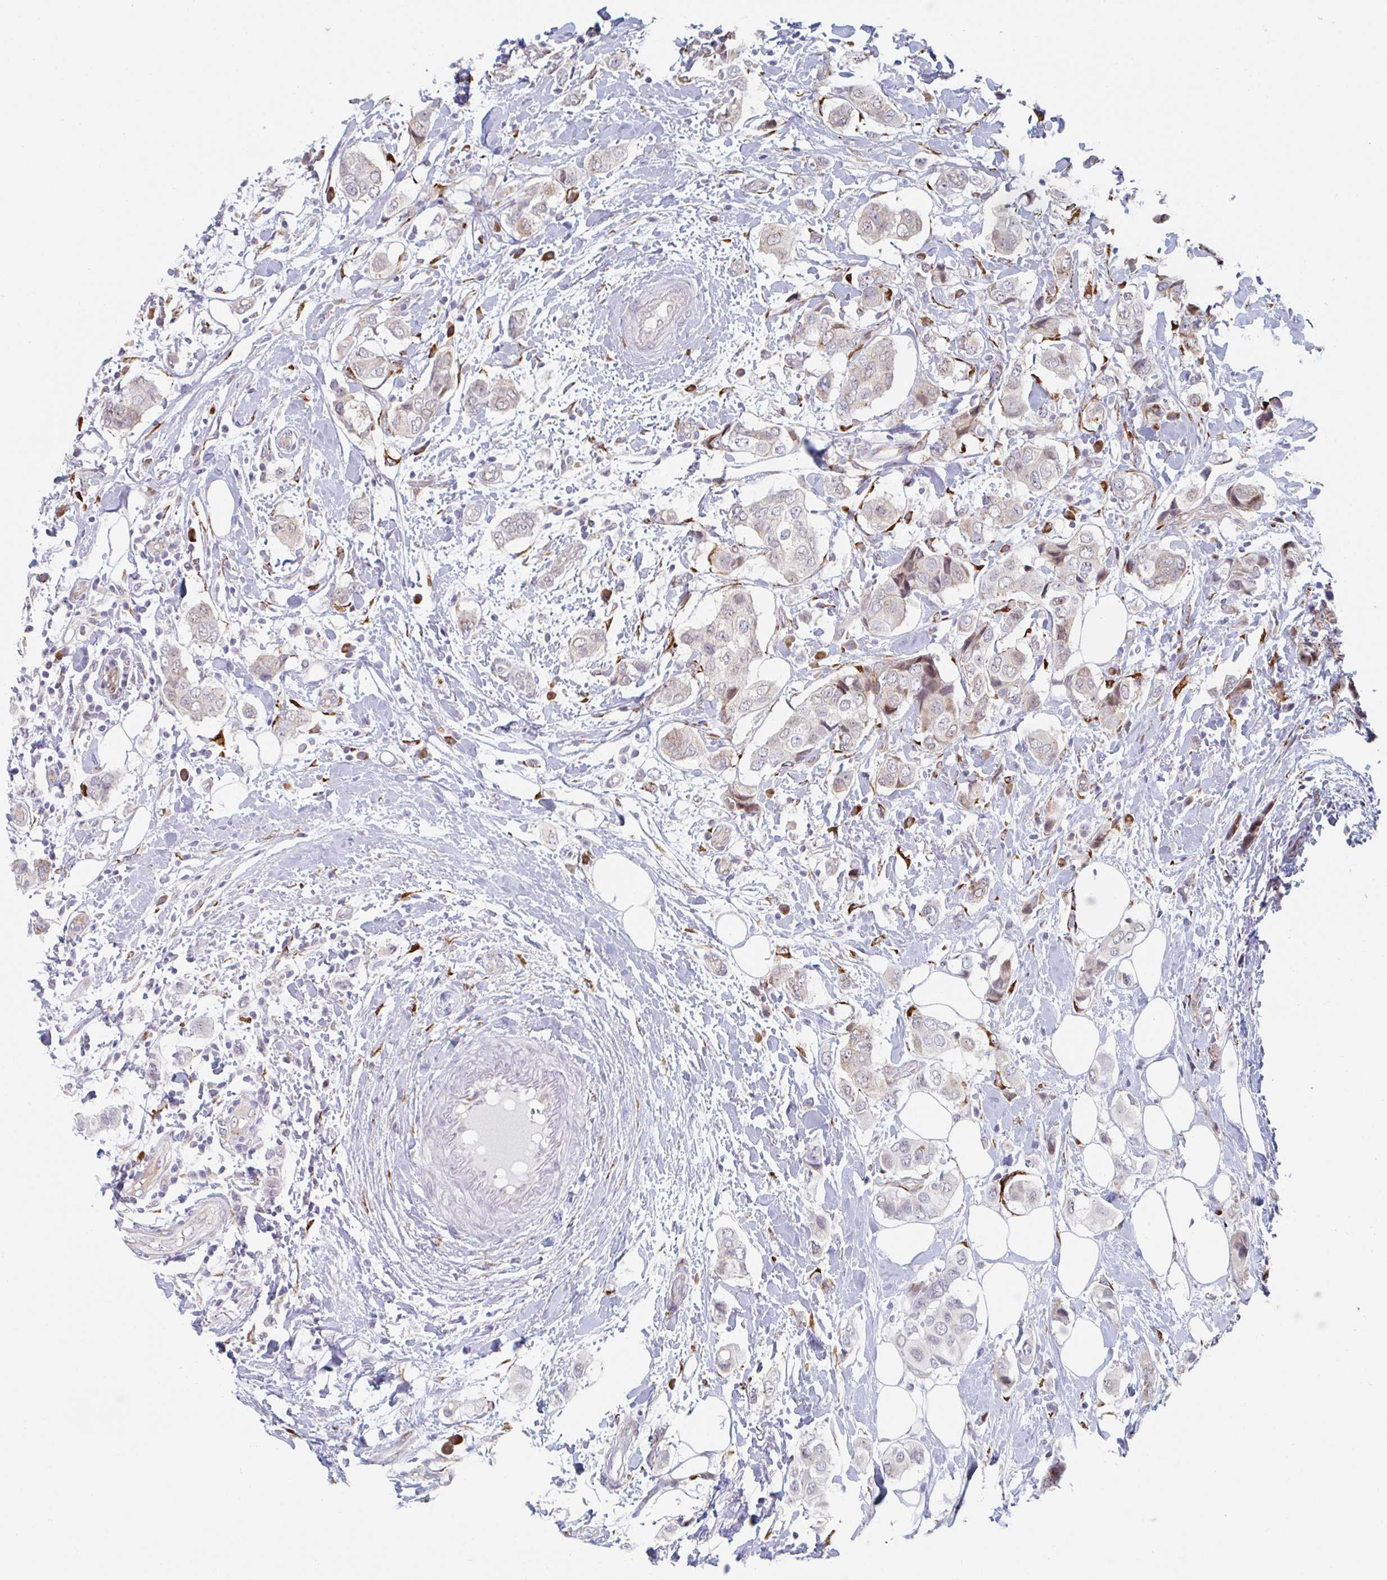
{"staining": {"intensity": "negative", "quantity": "none", "location": "none"}, "tissue": "breast cancer", "cell_type": "Tumor cells", "image_type": "cancer", "snomed": [{"axis": "morphology", "description": "Lobular carcinoma"}, {"axis": "topography", "description": "Breast"}], "caption": "This micrograph is of breast lobular carcinoma stained with IHC to label a protein in brown with the nuclei are counter-stained blue. There is no positivity in tumor cells.", "gene": "TRAPPC10", "patient": {"sex": "female", "age": 51}}